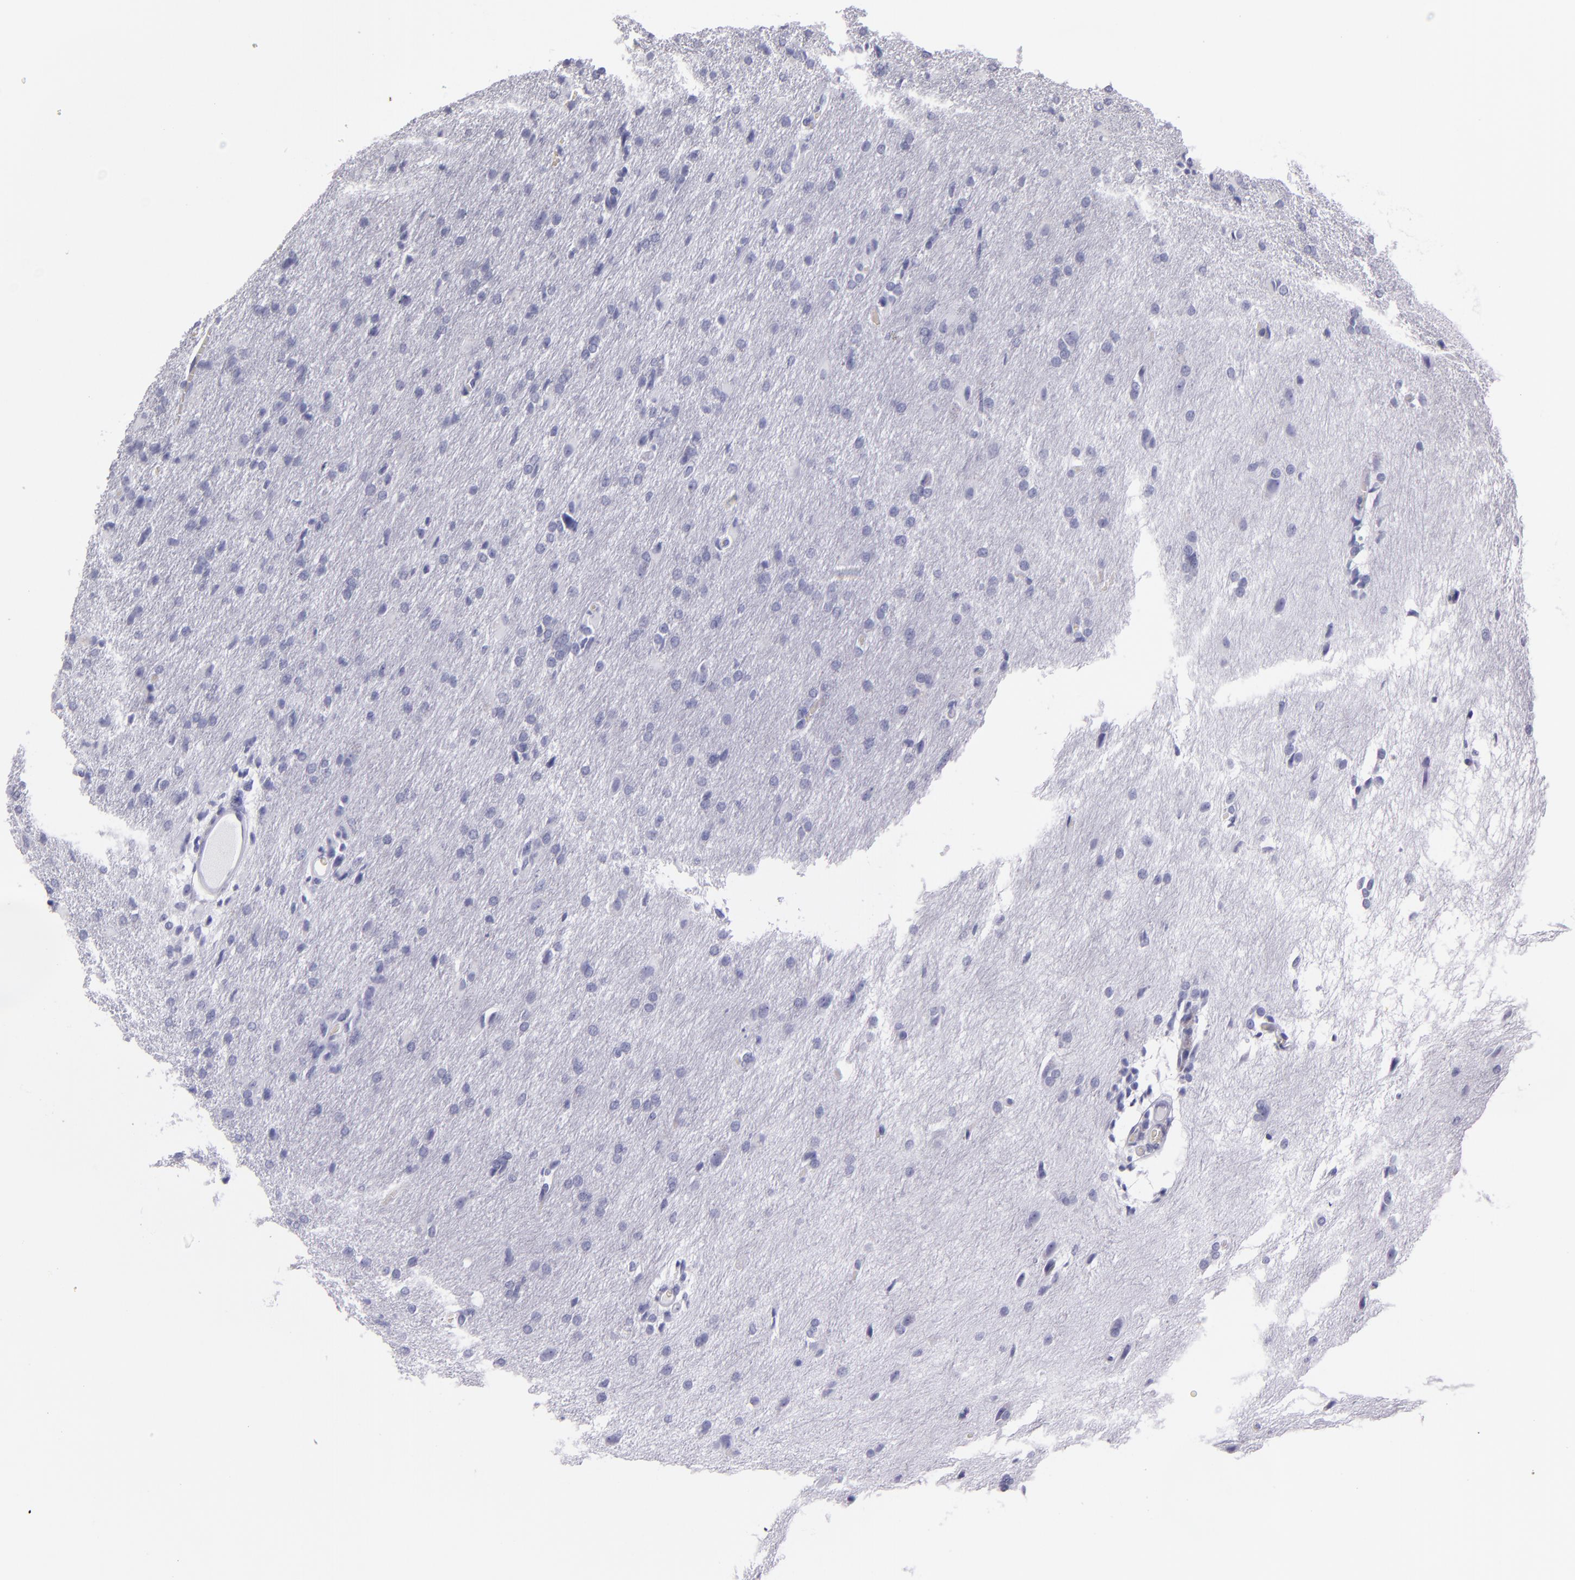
{"staining": {"intensity": "negative", "quantity": "none", "location": "none"}, "tissue": "glioma", "cell_type": "Tumor cells", "image_type": "cancer", "snomed": [{"axis": "morphology", "description": "Glioma, malignant, High grade"}, {"axis": "topography", "description": "Brain"}], "caption": "IHC micrograph of neoplastic tissue: glioma stained with DAB (3,3'-diaminobenzidine) shows no significant protein staining in tumor cells. The staining is performed using DAB (3,3'-diaminobenzidine) brown chromogen with nuclei counter-stained in using hematoxylin.", "gene": "CR2", "patient": {"sex": "male", "age": 68}}